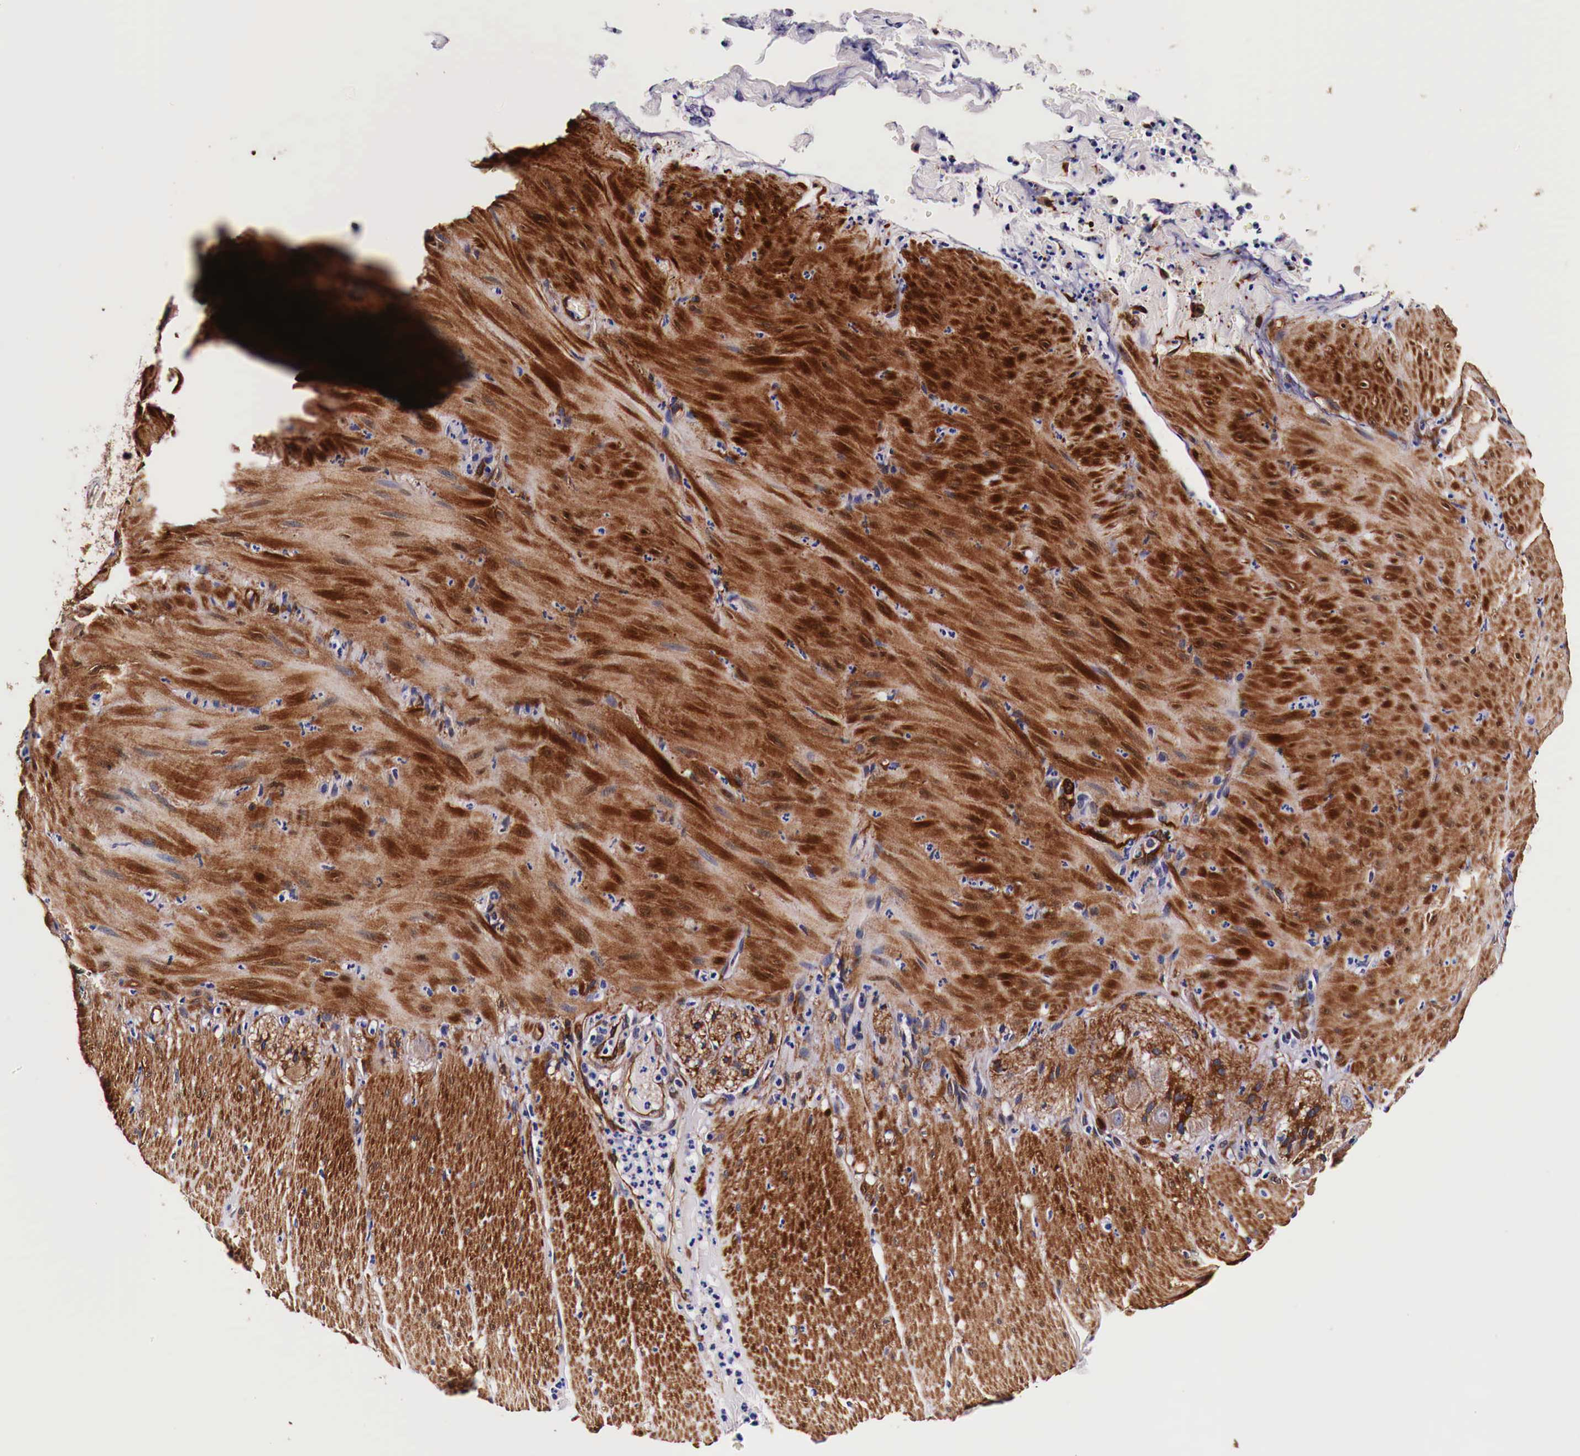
{"staining": {"intensity": "strong", "quantity": ">75%", "location": "cytoplasmic/membranous"}, "tissue": "smooth muscle", "cell_type": "Smooth muscle cells", "image_type": "normal", "snomed": [{"axis": "morphology", "description": "Normal tissue, NOS"}, {"axis": "topography", "description": "Duodenum"}], "caption": "A micrograph showing strong cytoplasmic/membranous staining in approximately >75% of smooth muscle cells in normal smooth muscle, as visualized by brown immunohistochemical staining.", "gene": "HSPB1", "patient": {"sex": "male", "age": 63}}